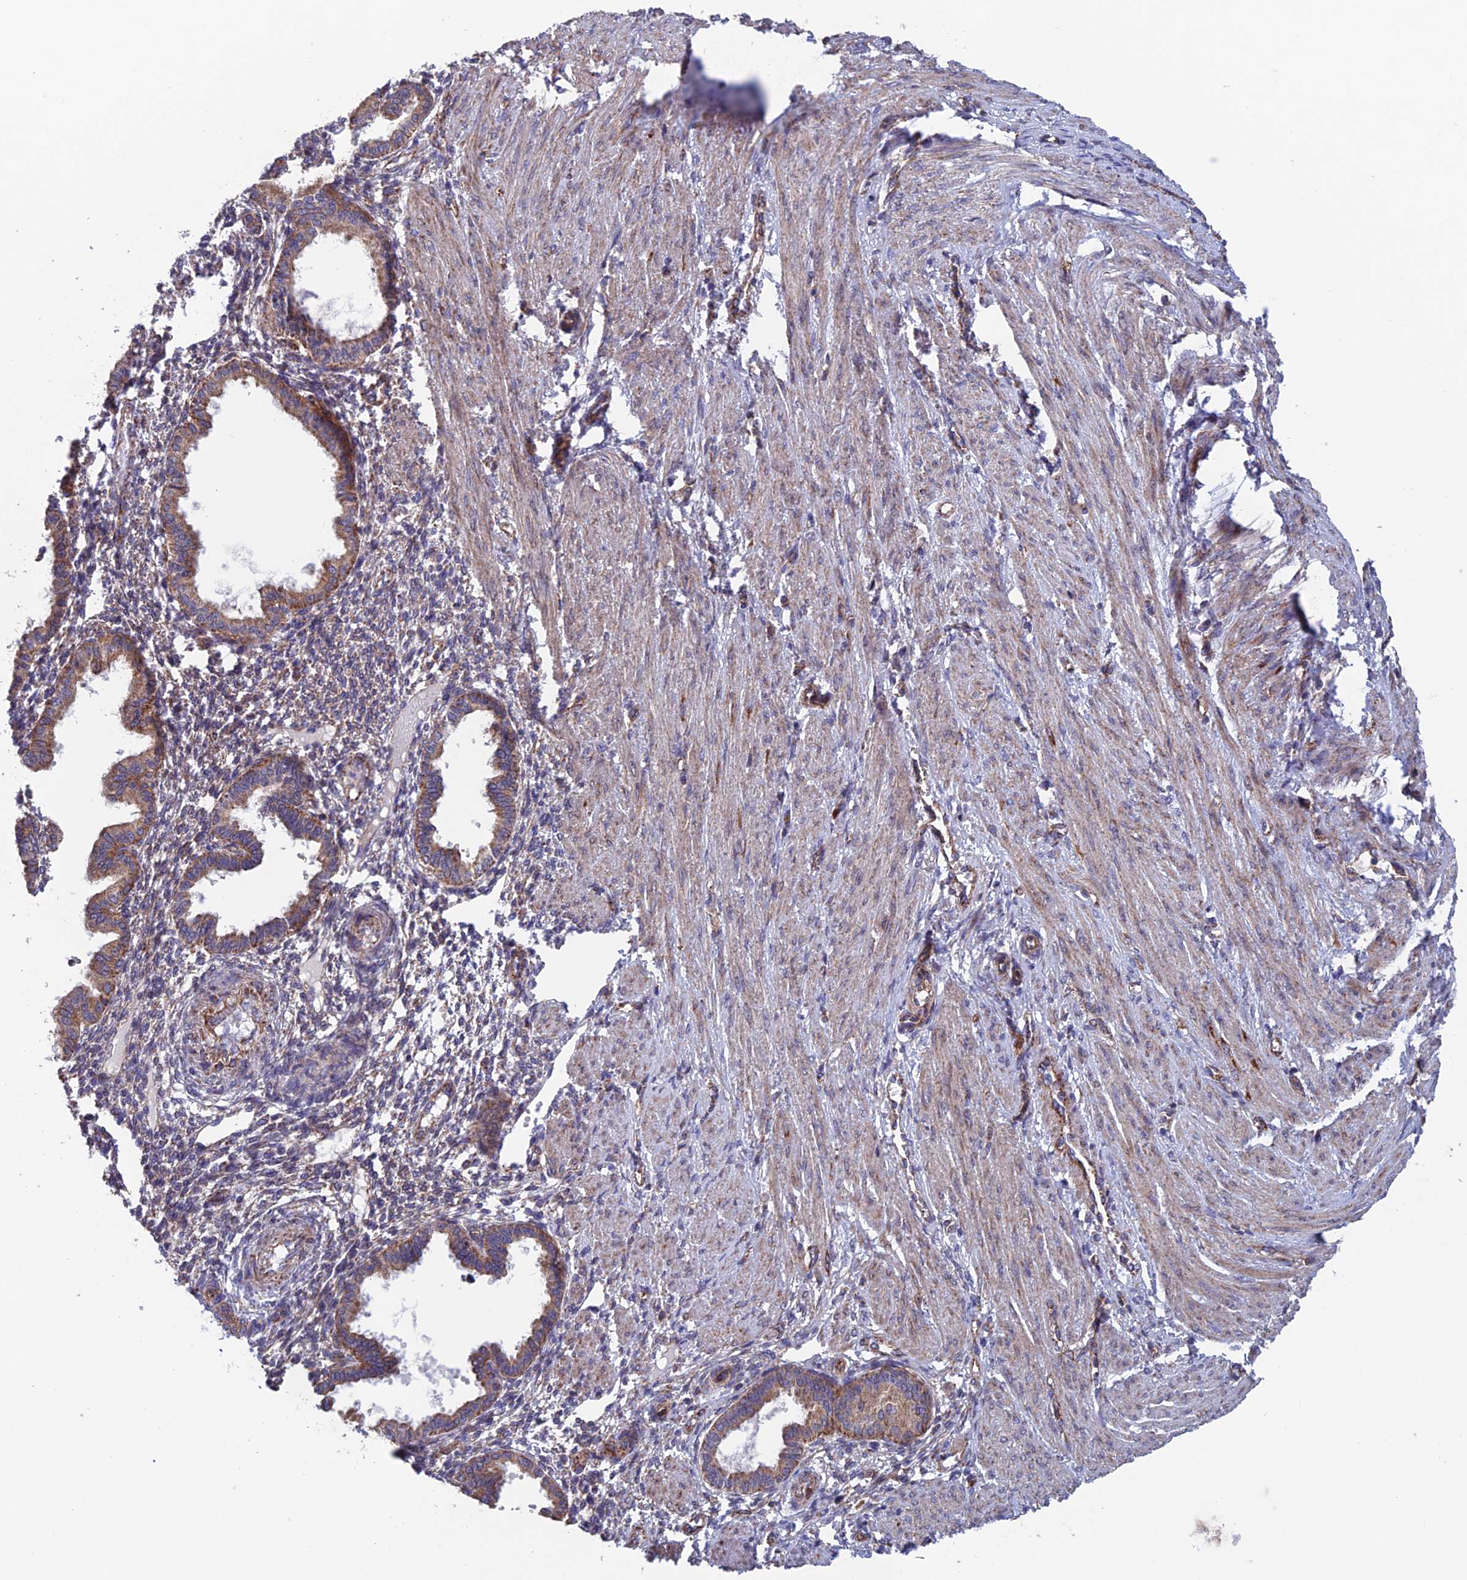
{"staining": {"intensity": "weak", "quantity": "<25%", "location": "cytoplasmic/membranous"}, "tissue": "endometrium", "cell_type": "Cells in endometrial stroma", "image_type": "normal", "snomed": [{"axis": "morphology", "description": "Normal tissue, NOS"}, {"axis": "topography", "description": "Endometrium"}], "caption": "Cells in endometrial stroma show no significant protein expression in benign endometrium.", "gene": "MRPL1", "patient": {"sex": "female", "age": 33}}